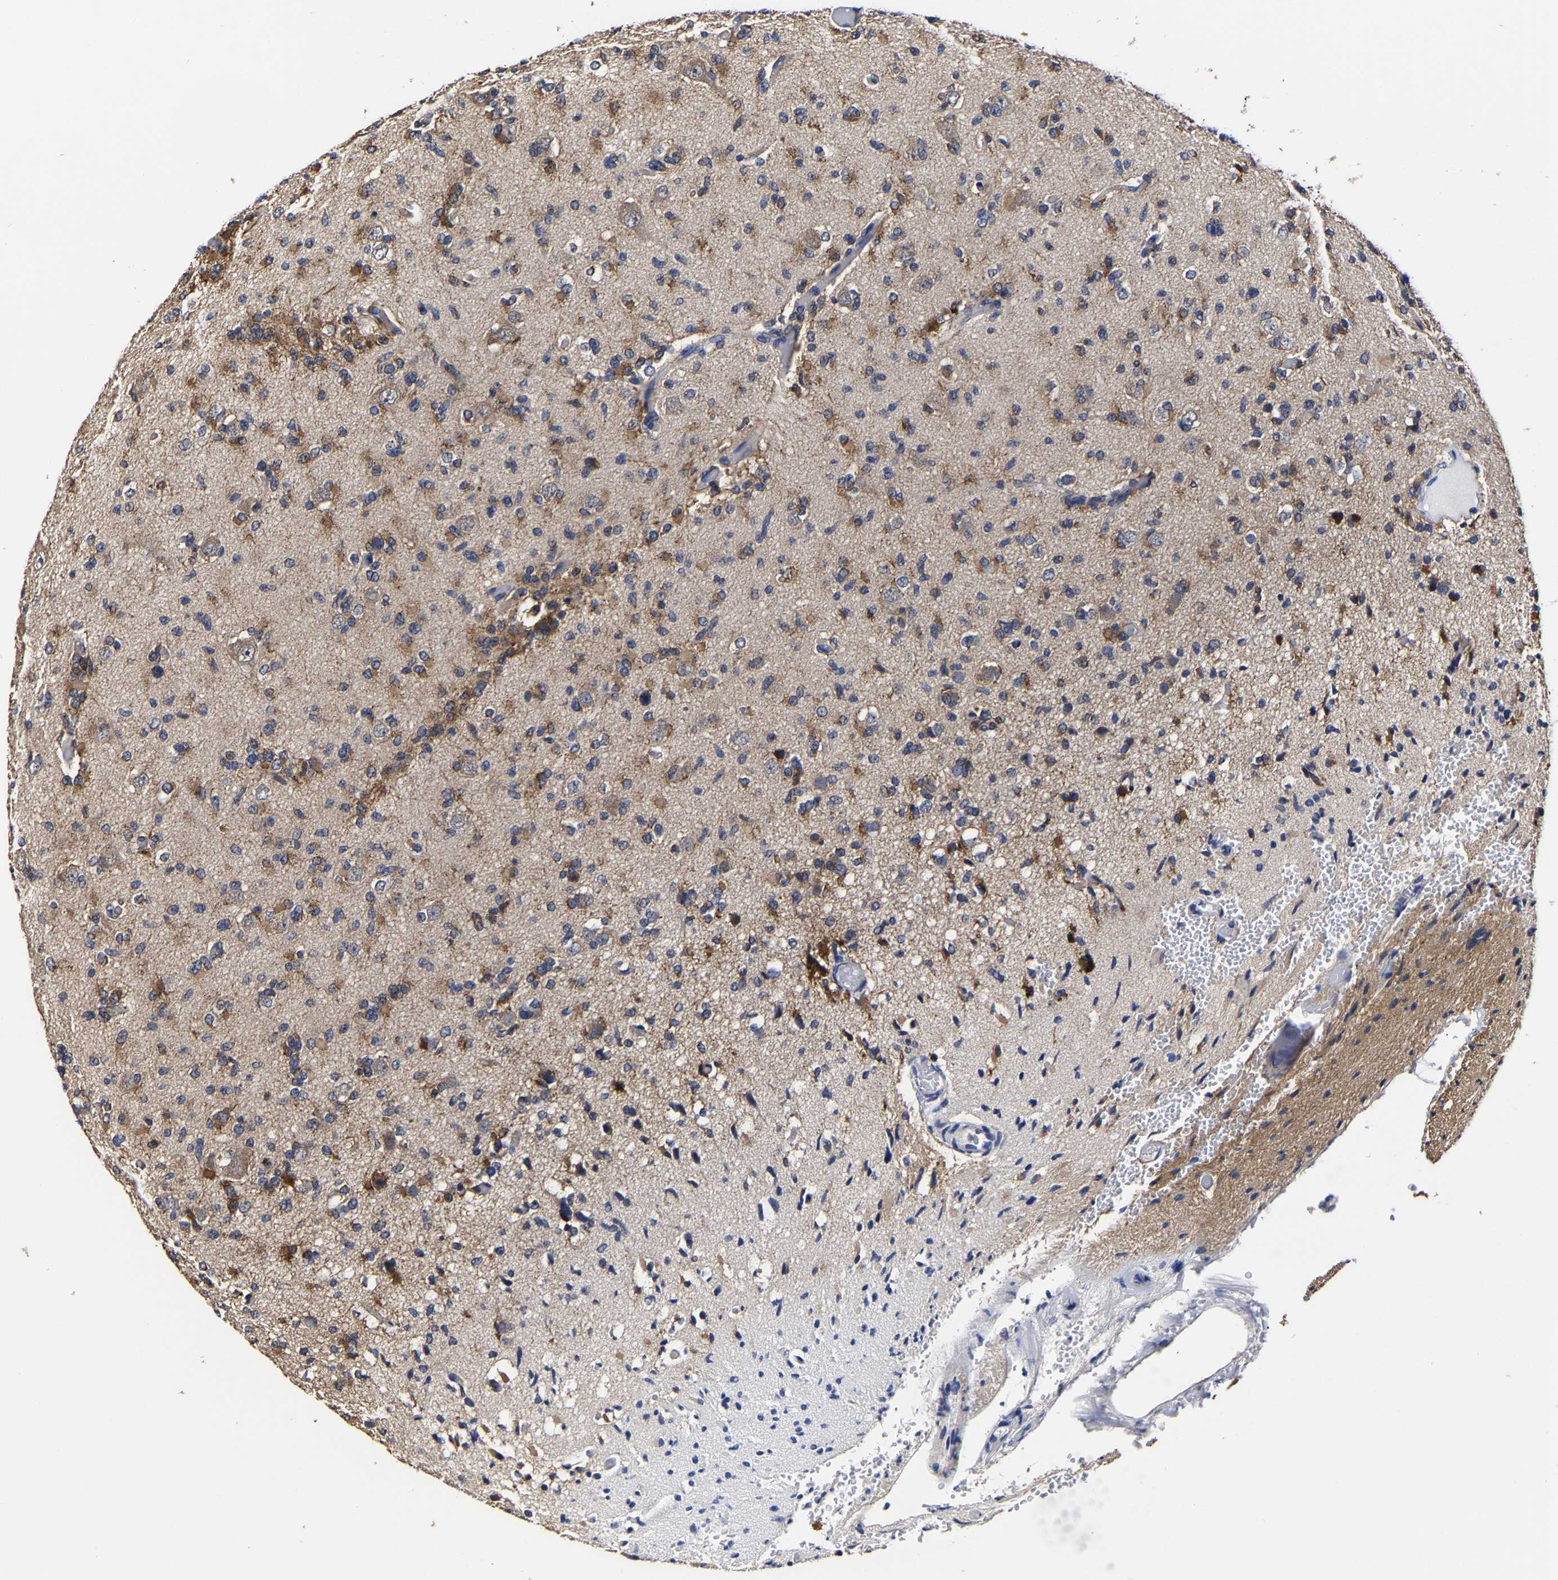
{"staining": {"intensity": "moderate", "quantity": ">75%", "location": "cytoplasmic/membranous"}, "tissue": "glioma", "cell_type": "Tumor cells", "image_type": "cancer", "snomed": [{"axis": "morphology", "description": "Glioma, malignant, Low grade"}, {"axis": "topography", "description": "Brain"}], "caption": "There is medium levels of moderate cytoplasmic/membranous expression in tumor cells of glioma, as demonstrated by immunohistochemical staining (brown color).", "gene": "AASS", "patient": {"sex": "female", "age": 22}}